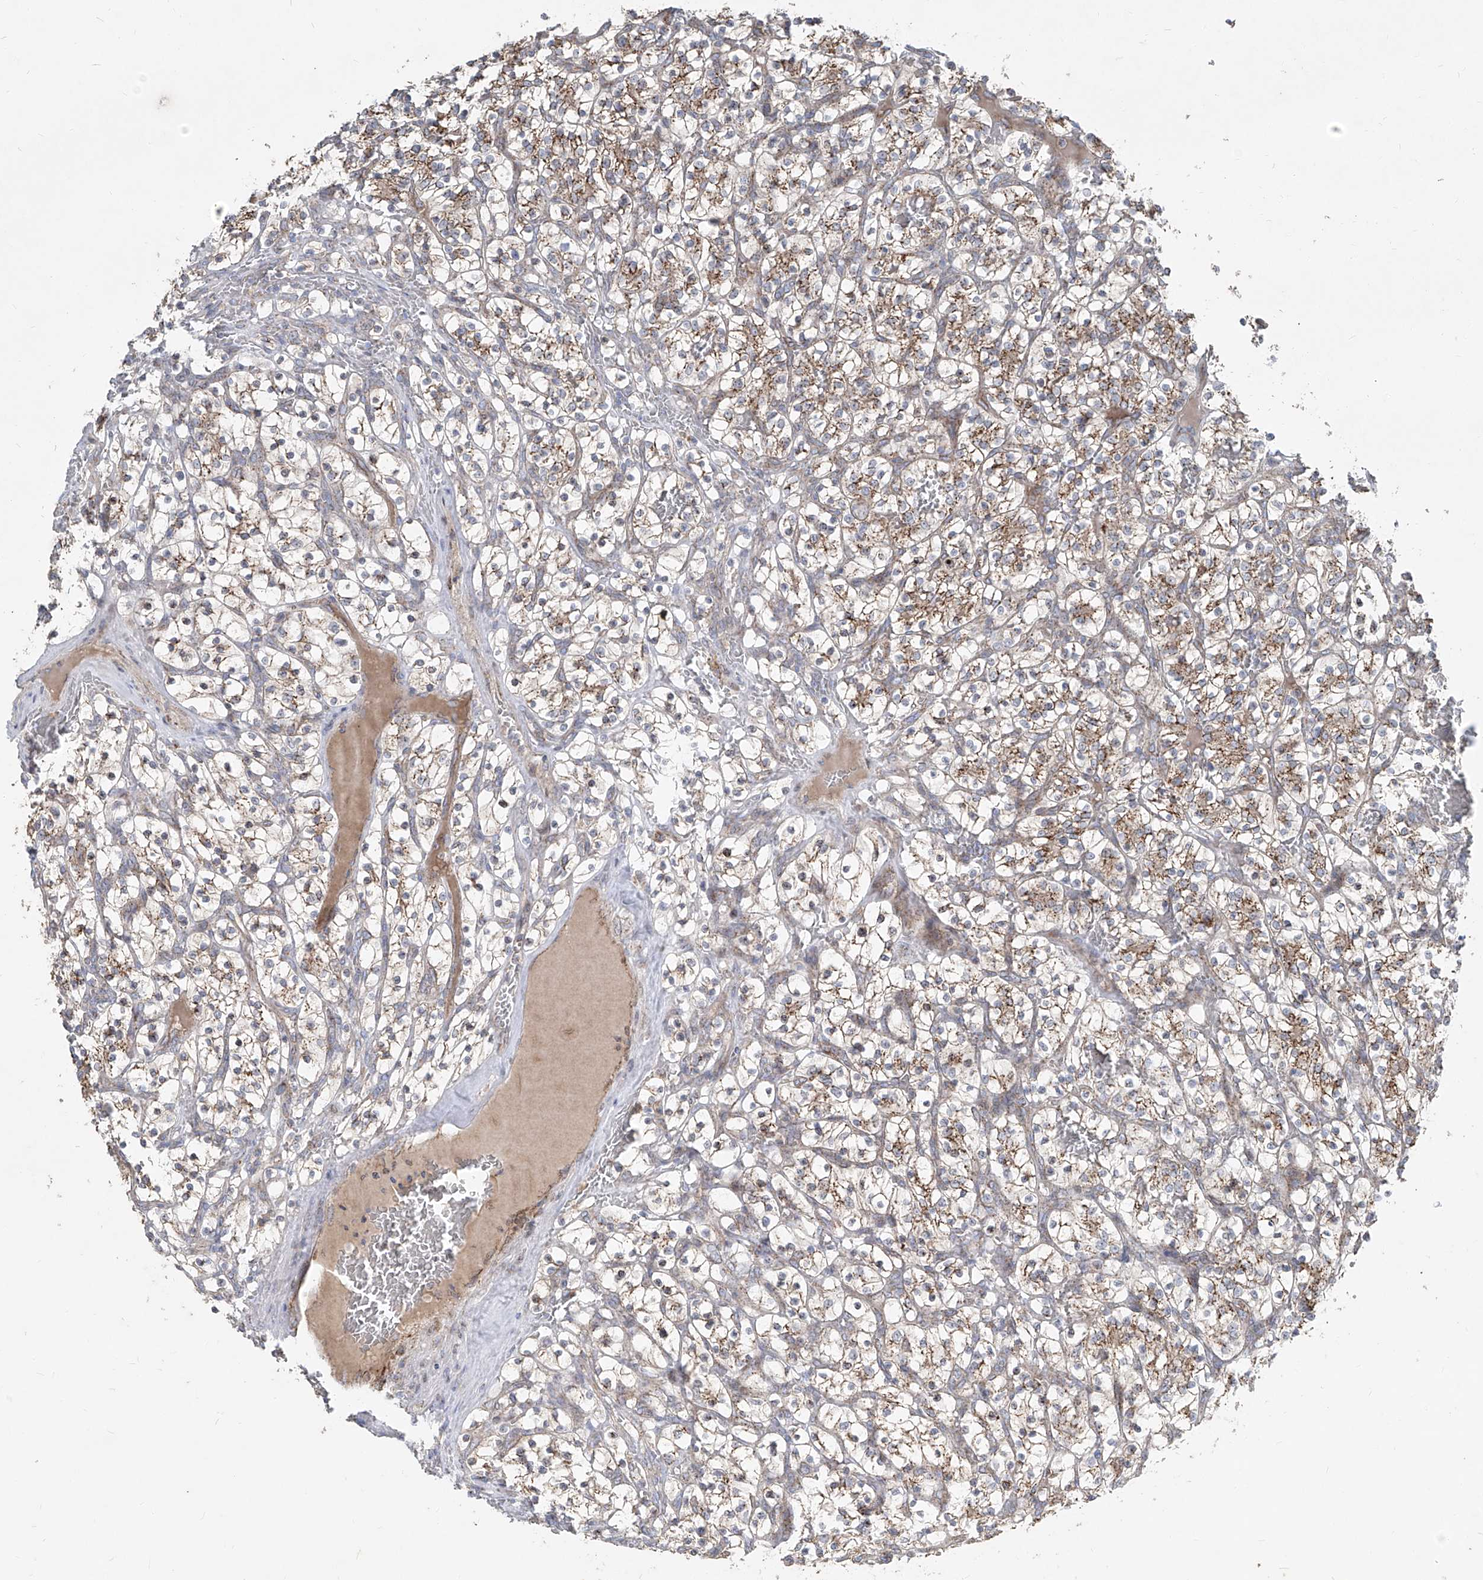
{"staining": {"intensity": "moderate", "quantity": ">75%", "location": "cytoplasmic/membranous"}, "tissue": "renal cancer", "cell_type": "Tumor cells", "image_type": "cancer", "snomed": [{"axis": "morphology", "description": "Adenocarcinoma, NOS"}, {"axis": "topography", "description": "Kidney"}], "caption": "Human renal cancer stained with a brown dye displays moderate cytoplasmic/membranous positive staining in about >75% of tumor cells.", "gene": "ABCD3", "patient": {"sex": "female", "age": 57}}